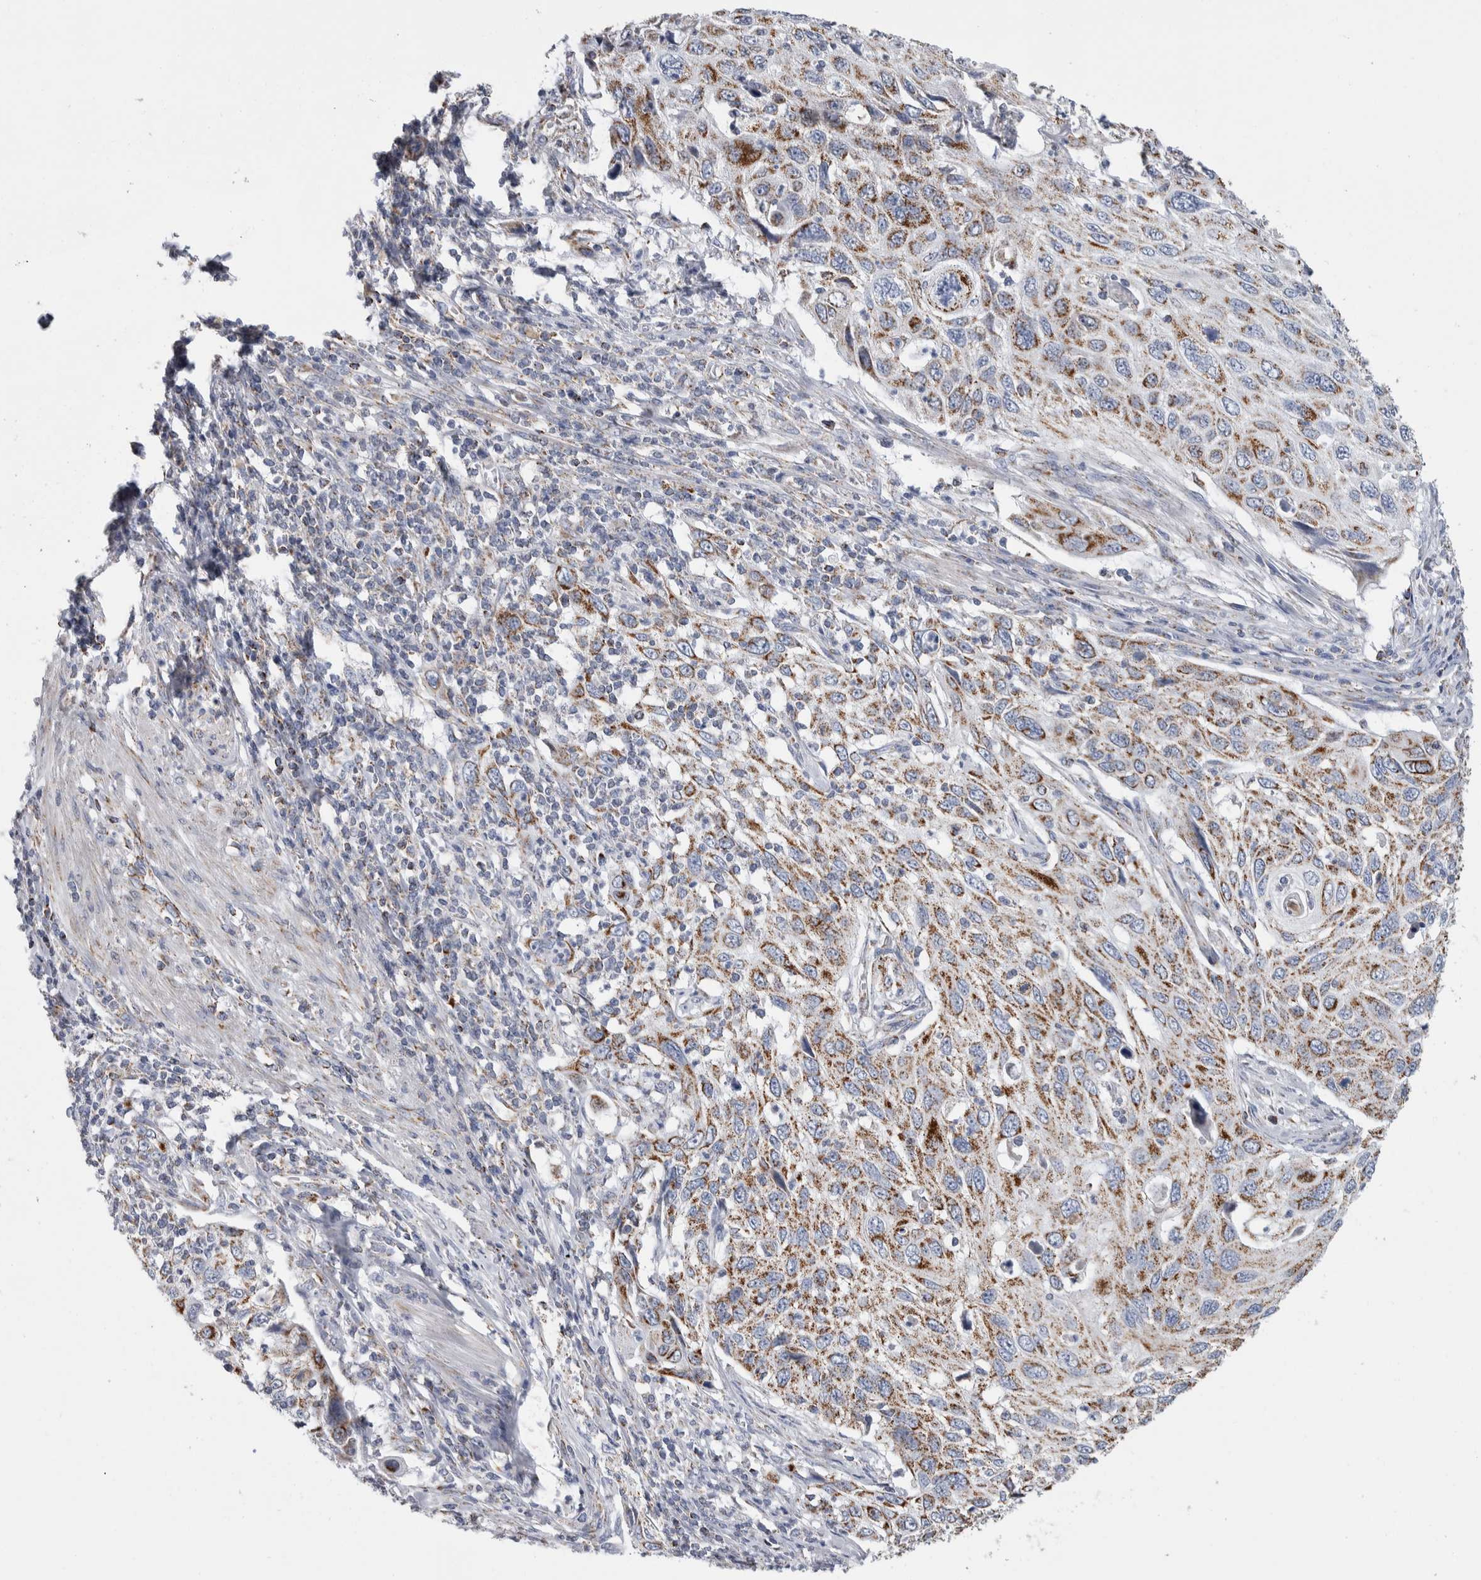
{"staining": {"intensity": "moderate", "quantity": ">75%", "location": "cytoplasmic/membranous"}, "tissue": "cervical cancer", "cell_type": "Tumor cells", "image_type": "cancer", "snomed": [{"axis": "morphology", "description": "Squamous cell carcinoma, NOS"}, {"axis": "topography", "description": "Cervix"}], "caption": "Squamous cell carcinoma (cervical) stained with a protein marker demonstrates moderate staining in tumor cells.", "gene": "ETFA", "patient": {"sex": "female", "age": 70}}